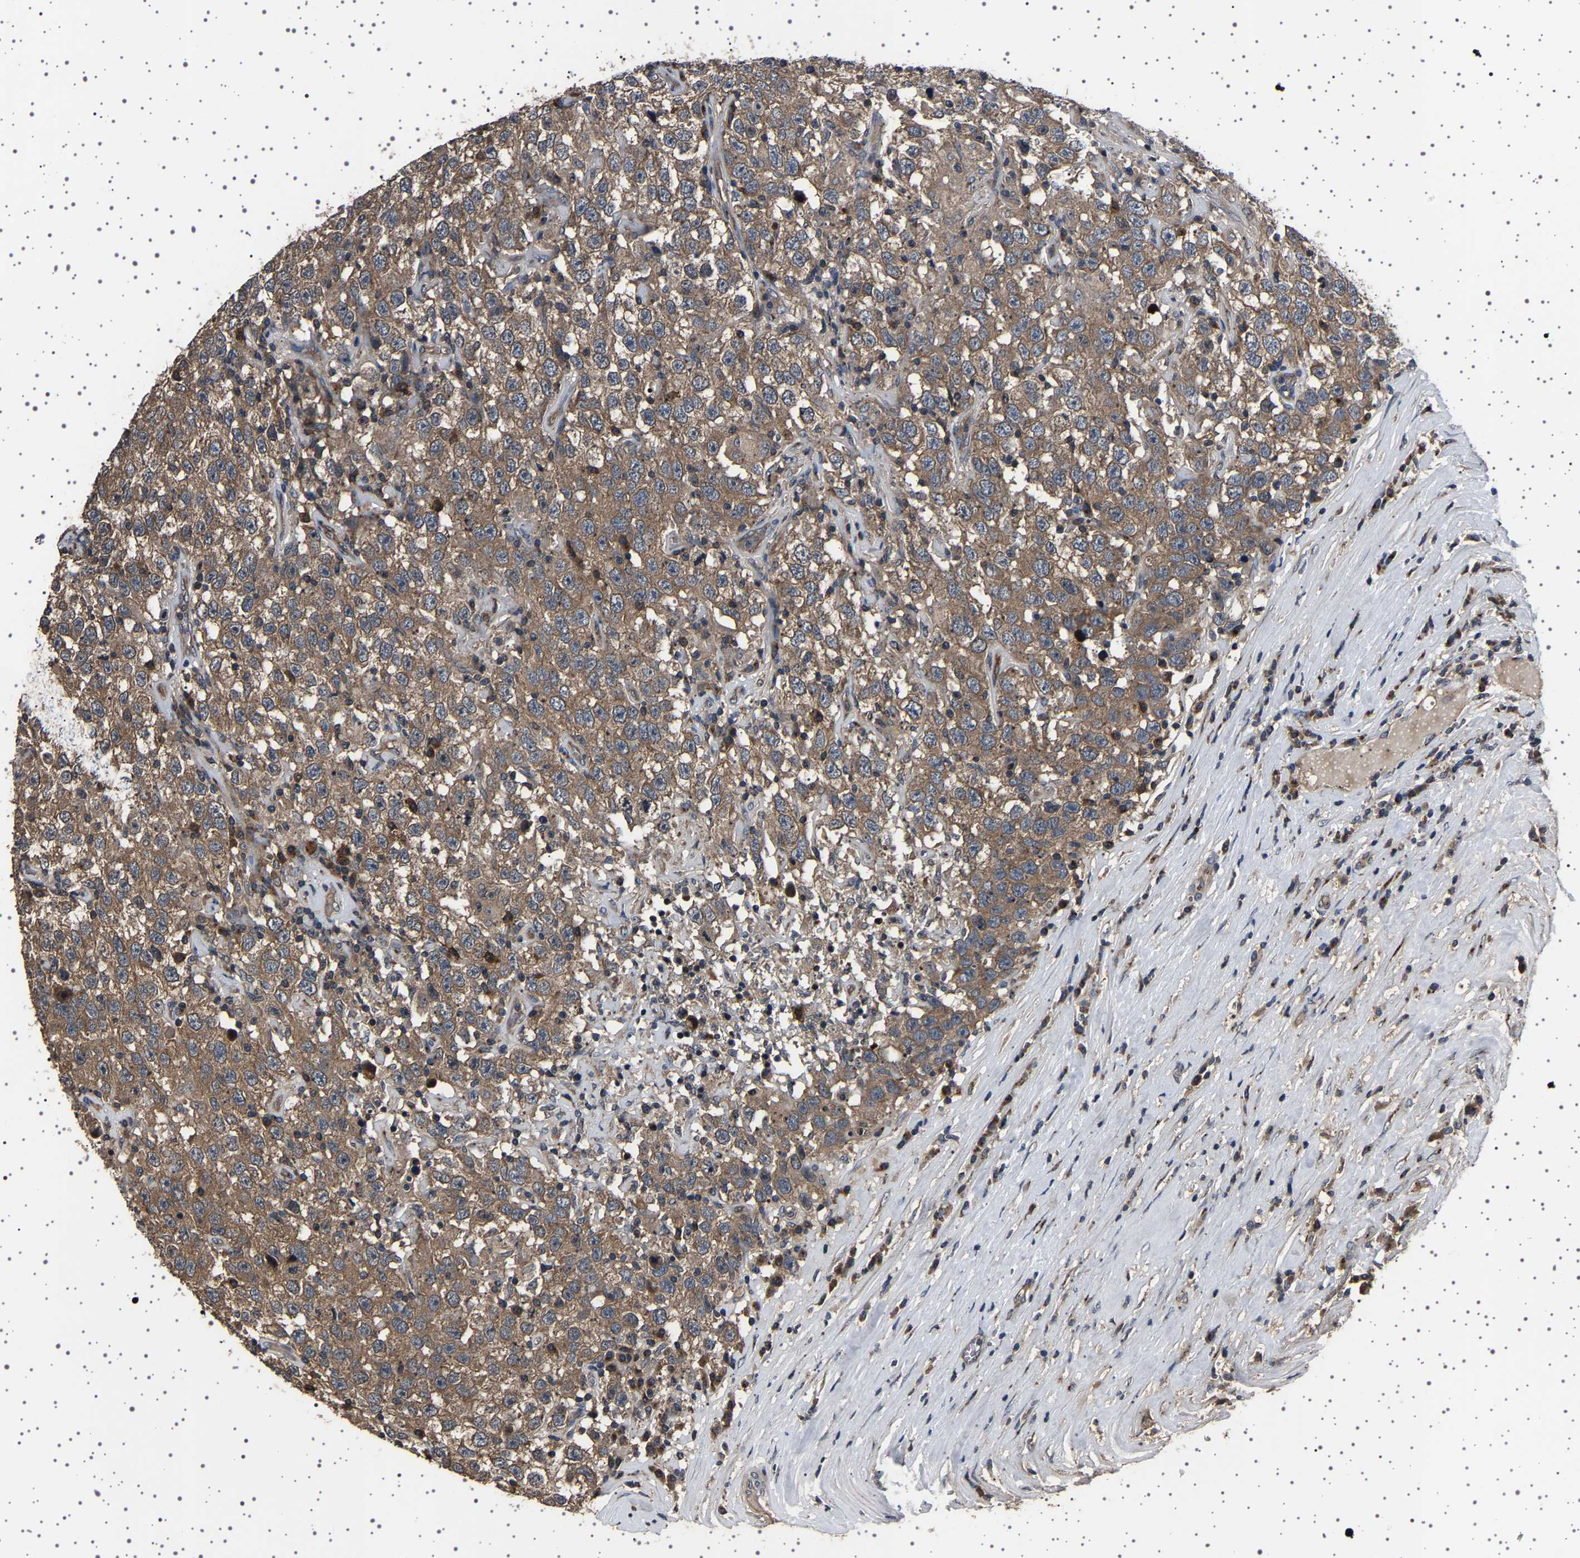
{"staining": {"intensity": "moderate", "quantity": ">75%", "location": "cytoplasmic/membranous"}, "tissue": "testis cancer", "cell_type": "Tumor cells", "image_type": "cancer", "snomed": [{"axis": "morphology", "description": "Seminoma, NOS"}, {"axis": "topography", "description": "Testis"}], "caption": "Moderate cytoplasmic/membranous positivity is seen in approximately >75% of tumor cells in testis cancer (seminoma). The protein is stained brown, and the nuclei are stained in blue (DAB IHC with brightfield microscopy, high magnification).", "gene": "NCKAP1", "patient": {"sex": "male", "age": 41}}